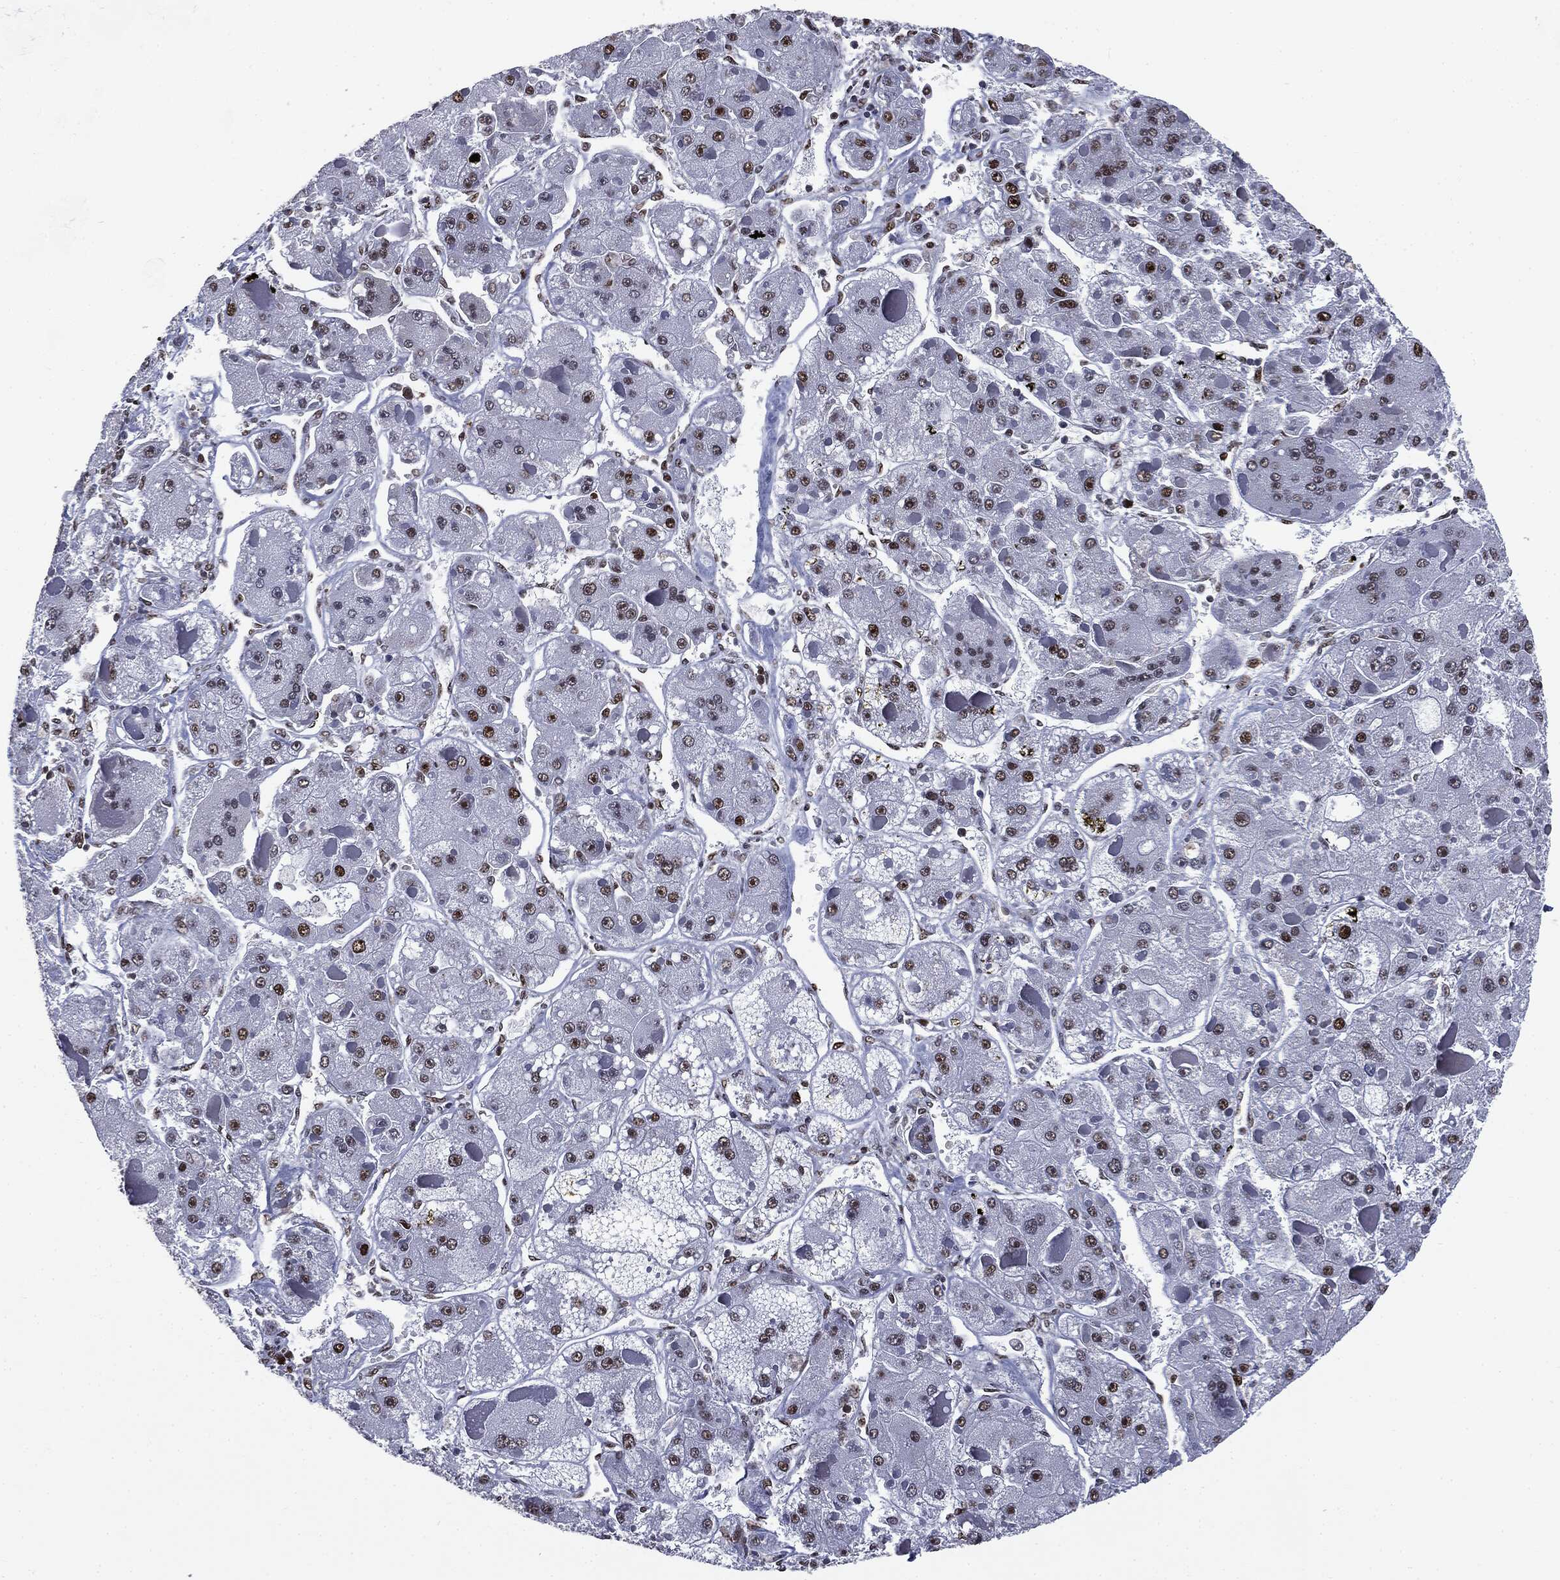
{"staining": {"intensity": "strong", "quantity": "<25%", "location": "nuclear"}, "tissue": "liver cancer", "cell_type": "Tumor cells", "image_type": "cancer", "snomed": [{"axis": "morphology", "description": "Carcinoma, Hepatocellular, NOS"}, {"axis": "topography", "description": "Liver"}], "caption": "This micrograph displays immunohistochemistry staining of human liver cancer (hepatocellular carcinoma), with medium strong nuclear staining in about <25% of tumor cells.", "gene": "MSH2", "patient": {"sex": "female", "age": 73}}